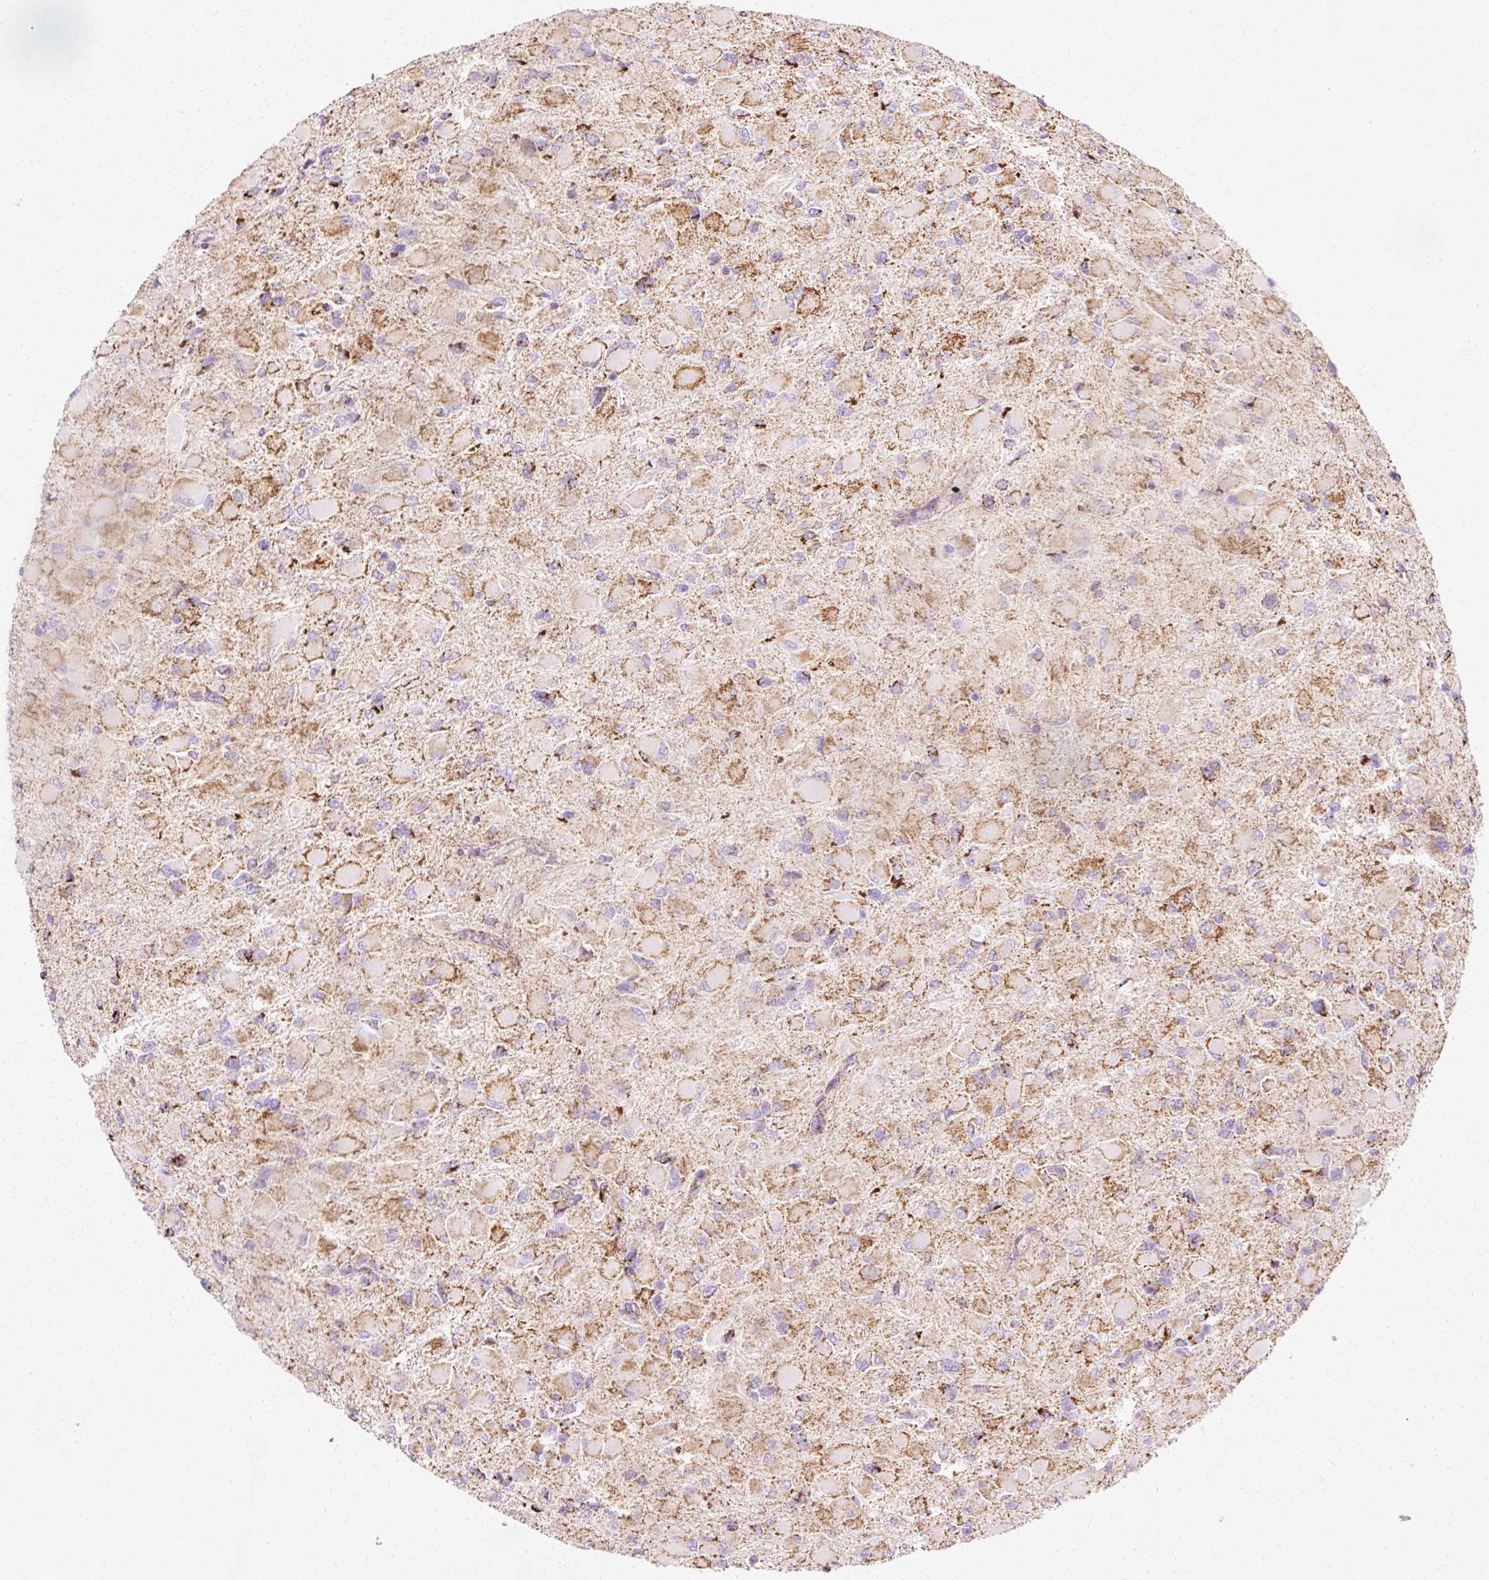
{"staining": {"intensity": "weak", "quantity": "25%-75%", "location": "cytoplasmic/membranous"}, "tissue": "glioma", "cell_type": "Tumor cells", "image_type": "cancer", "snomed": [{"axis": "morphology", "description": "Glioma, malignant, High grade"}, {"axis": "topography", "description": "Cerebral cortex"}], "caption": "High-power microscopy captured an immunohistochemistry (IHC) photomicrograph of glioma, revealing weak cytoplasmic/membranous staining in approximately 25%-75% of tumor cells.", "gene": "ATP5PO", "patient": {"sex": "female", "age": 36}}